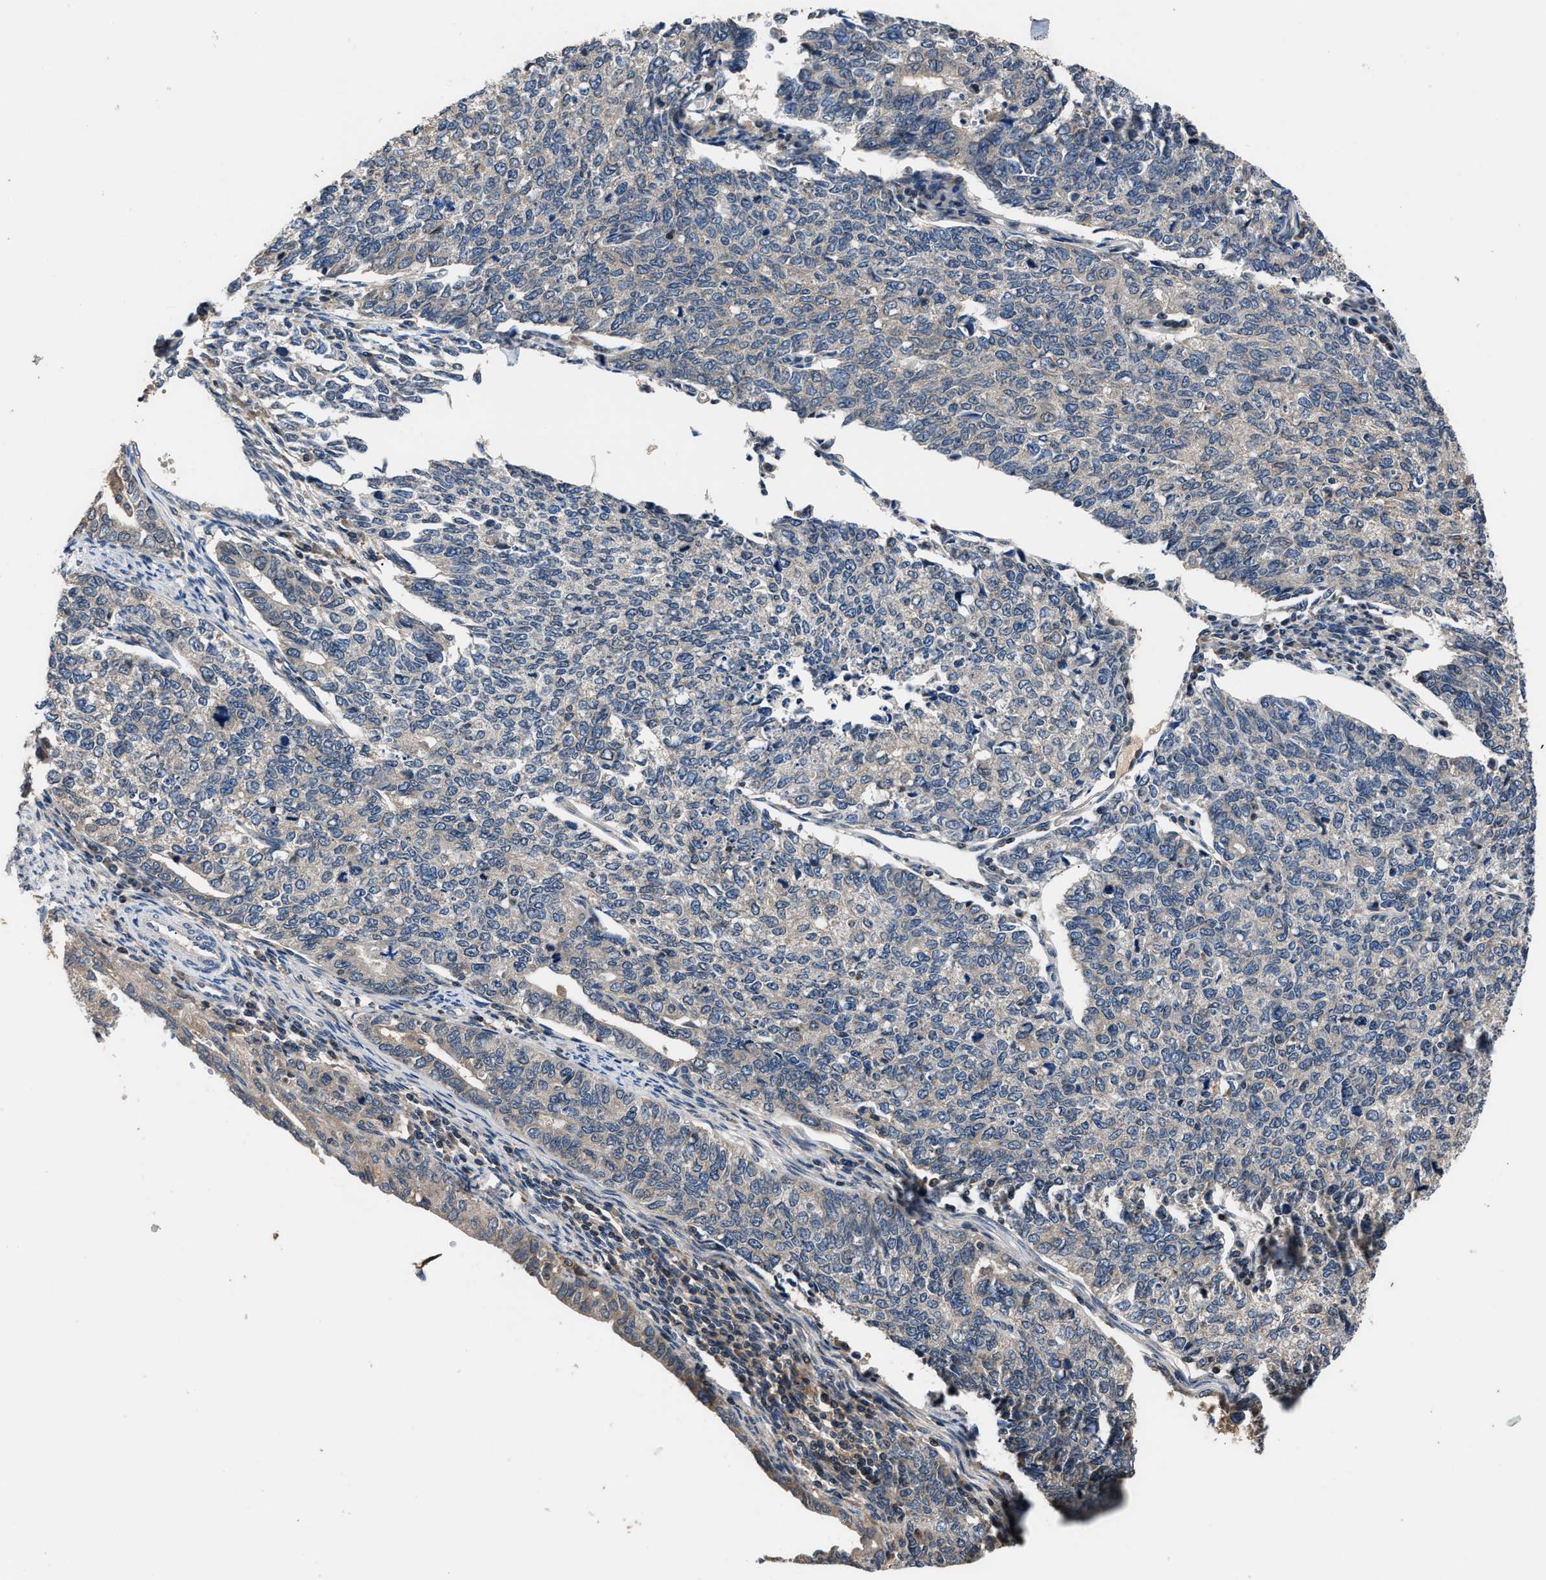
{"staining": {"intensity": "moderate", "quantity": "<25%", "location": "cytoplasmic/membranous"}, "tissue": "cervical cancer", "cell_type": "Tumor cells", "image_type": "cancer", "snomed": [{"axis": "morphology", "description": "Squamous cell carcinoma, NOS"}, {"axis": "topography", "description": "Cervix"}], "caption": "Cervical cancer tissue exhibits moderate cytoplasmic/membranous staining in about <25% of tumor cells", "gene": "TNRC18", "patient": {"sex": "female", "age": 63}}